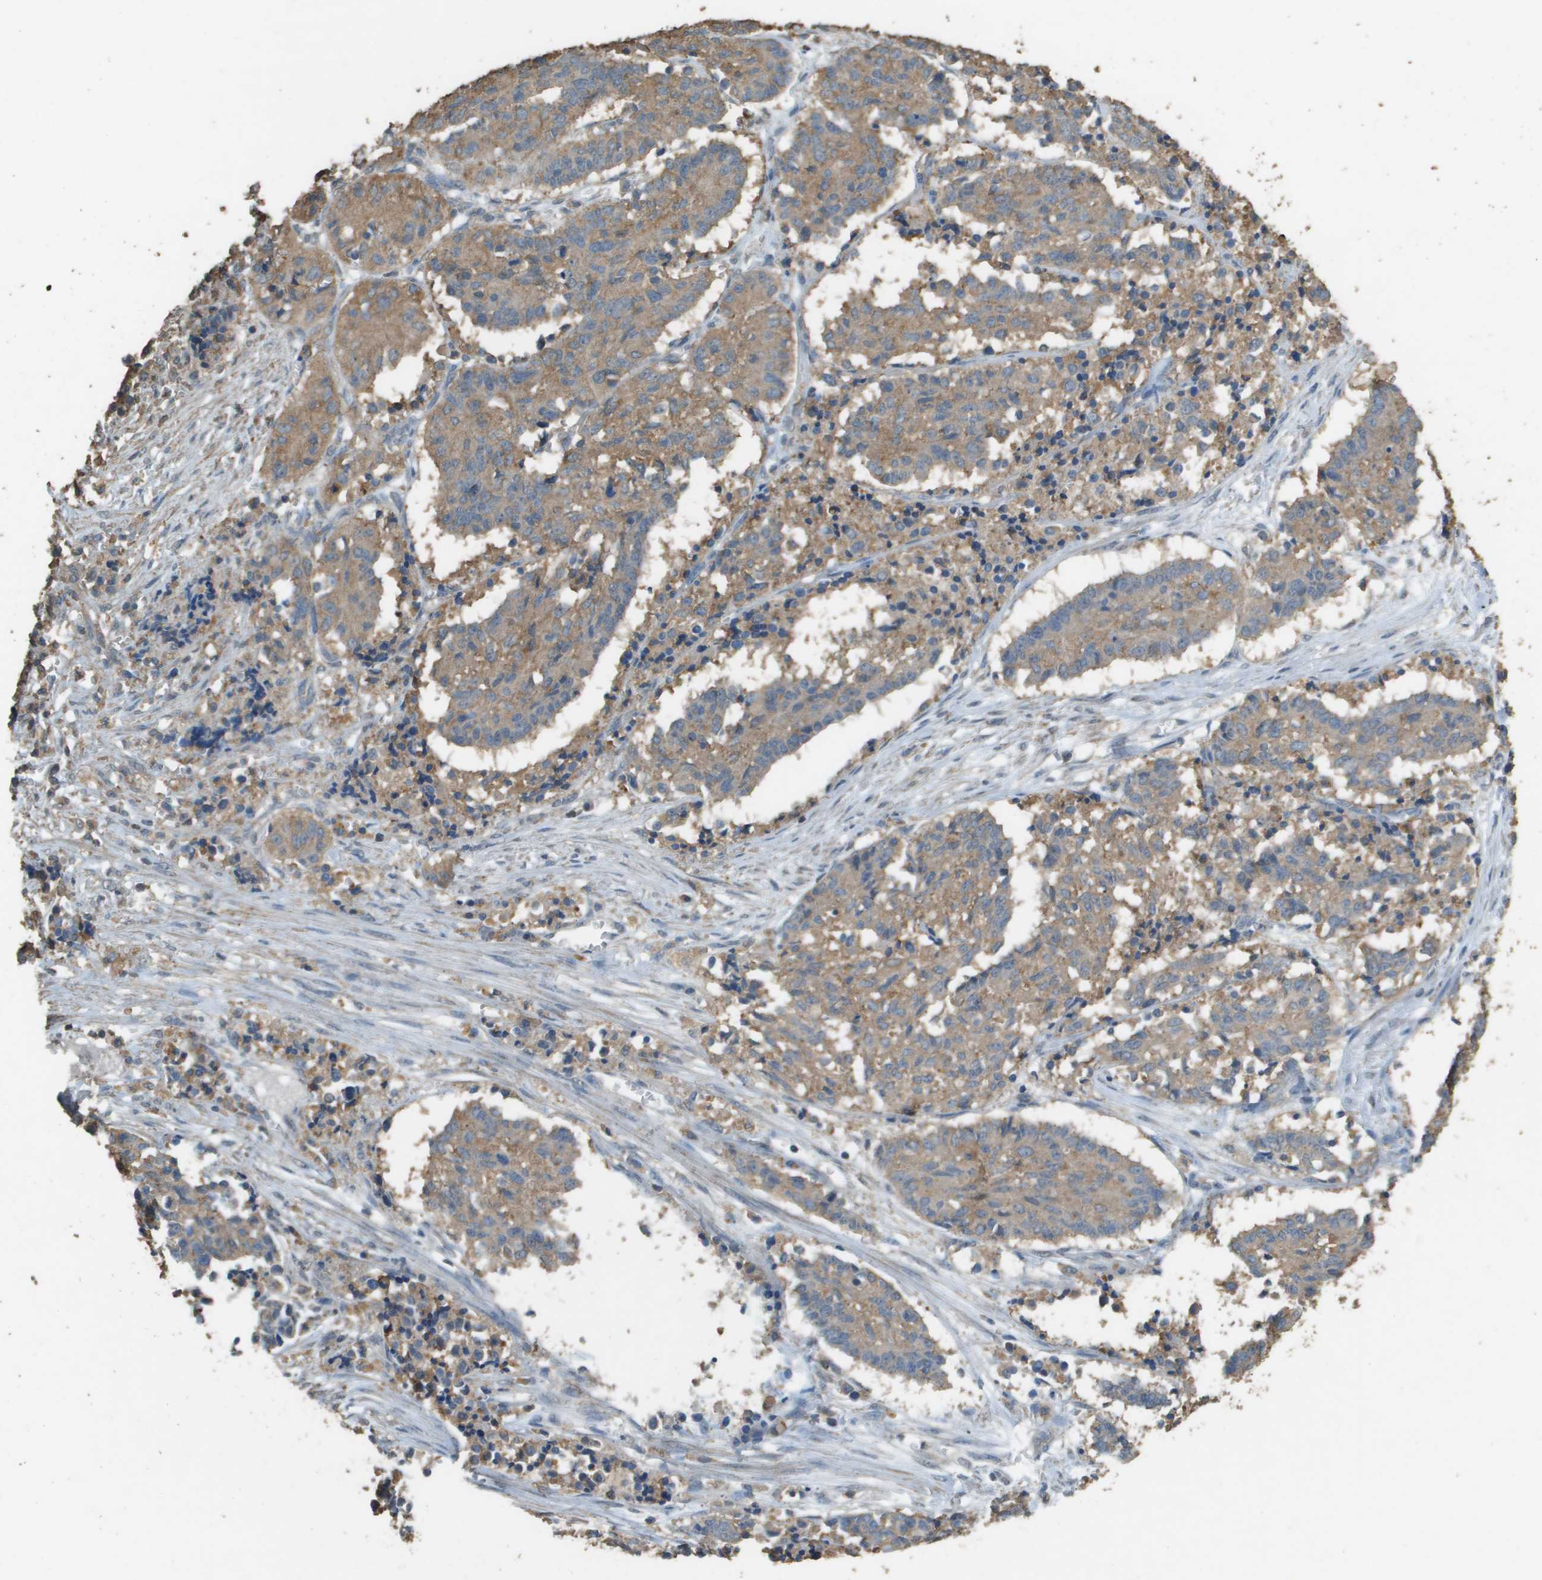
{"staining": {"intensity": "moderate", "quantity": ">75%", "location": "cytoplasmic/membranous"}, "tissue": "cervical cancer", "cell_type": "Tumor cells", "image_type": "cancer", "snomed": [{"axis": "morphology", "description": "Squamous cell carcinoma, NOS"}, {"axis": "topography", "description": "Cervix"}], "caption": "Brown immunohistochemical staining in squamous cell carcinoma (cervical) reveals moderate cytoplasmic/membranous expression in about >75% of tumor cells. (DAB IHC, brown staining for protein, blue staining for nuclei).", "gene": "MS4A7", "patient": {"sex": "female", "age": 35}}